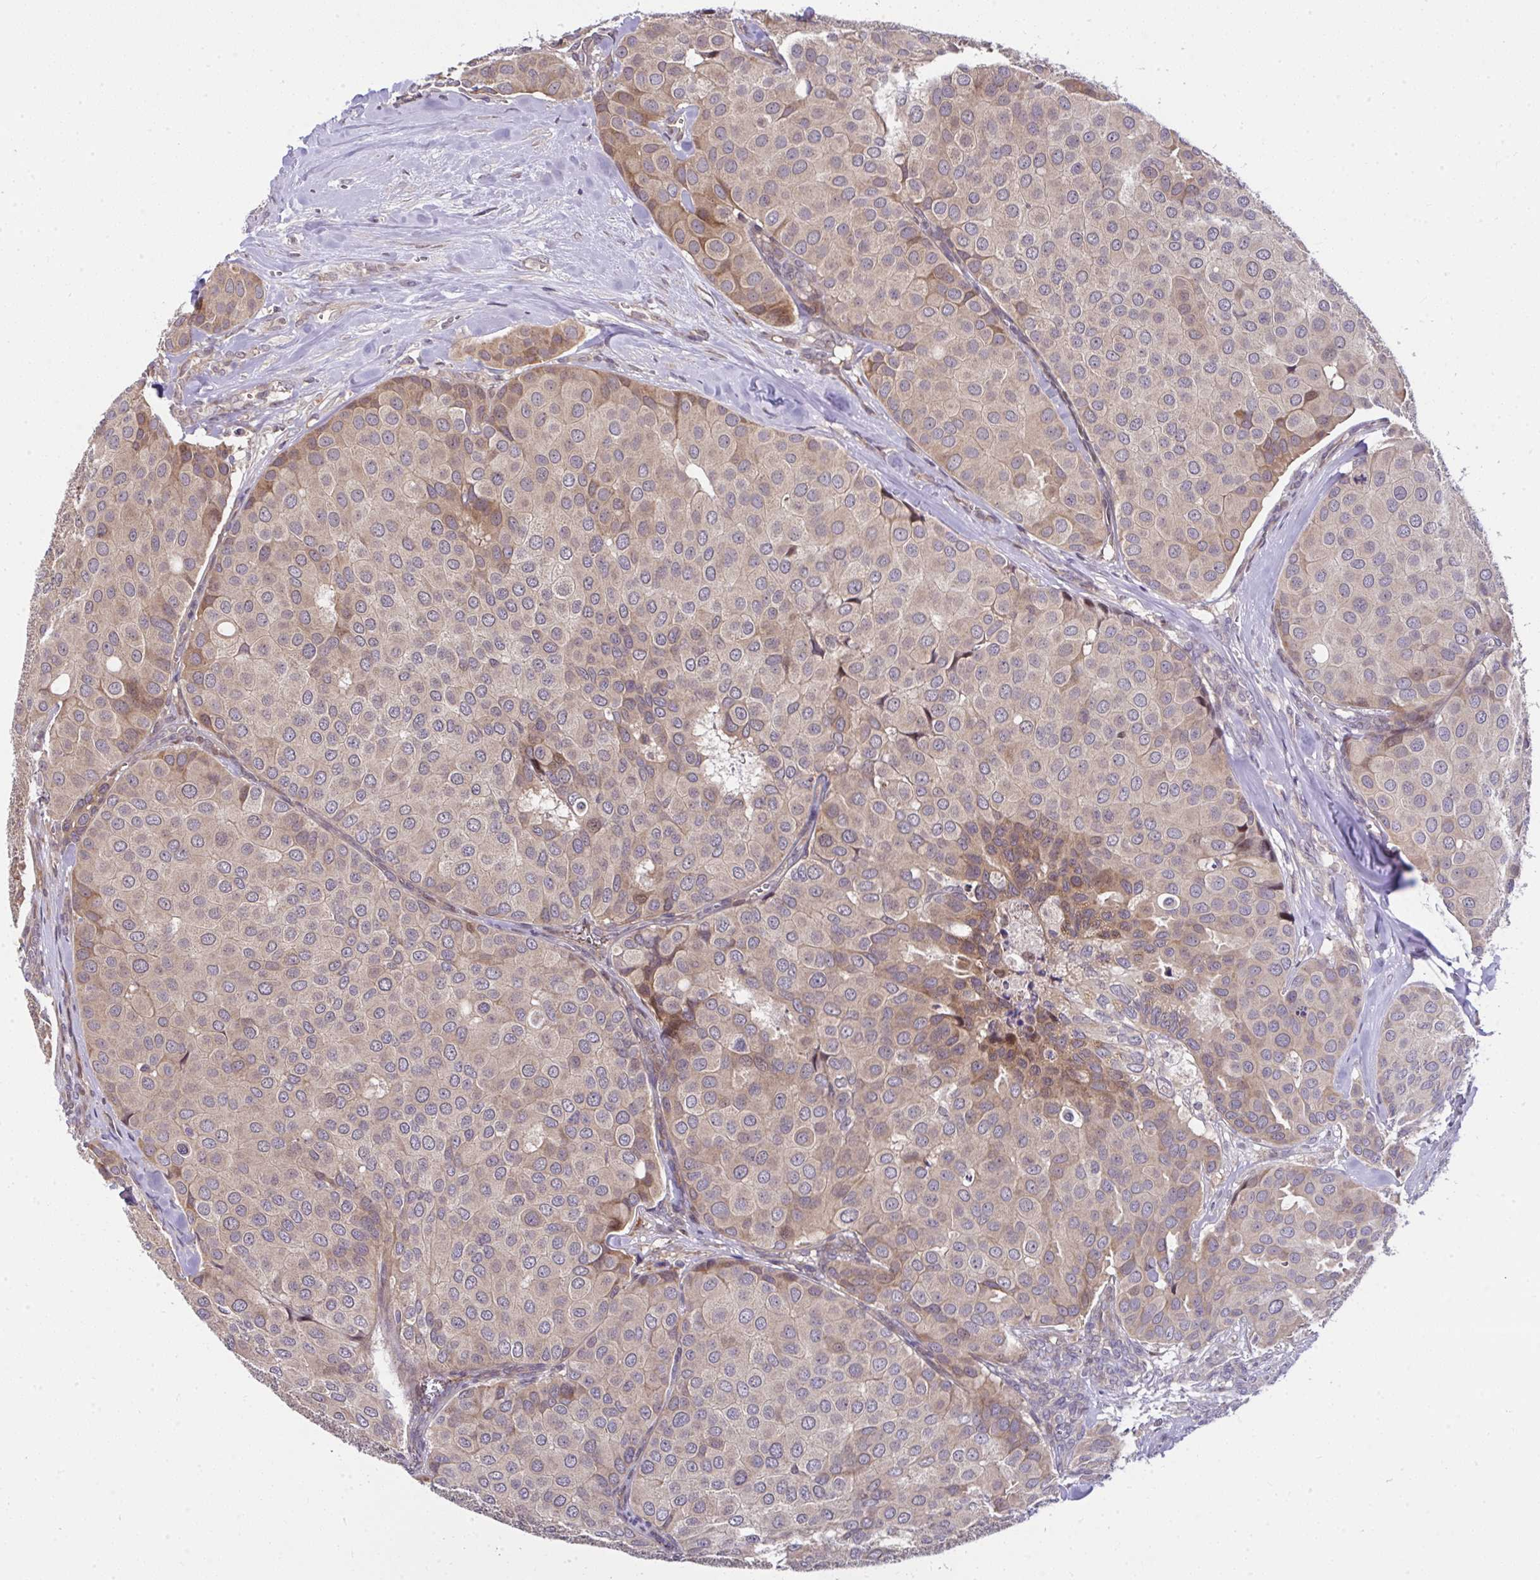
{"staining": {"intensity": "moderate", "quantity": ">75%", "location": "cytoplasmic/membranous"}, "tissue": "breast cancer", "cell_type": "Tumor cells", "image_type": "cancer", "snomed": [{"axis": "morphology", "description": "Duct carcinoma"}, {"axis": "topography", "description": "Breast"}], "caption": "This is an image of IHC staining of breast infiltrating ductal carcinoma, which shows moderate expression in the cytoplasmic/membranous of tumor cells.", "gene": "RDH14", "patient": {"sex": "female", "age": 70}}